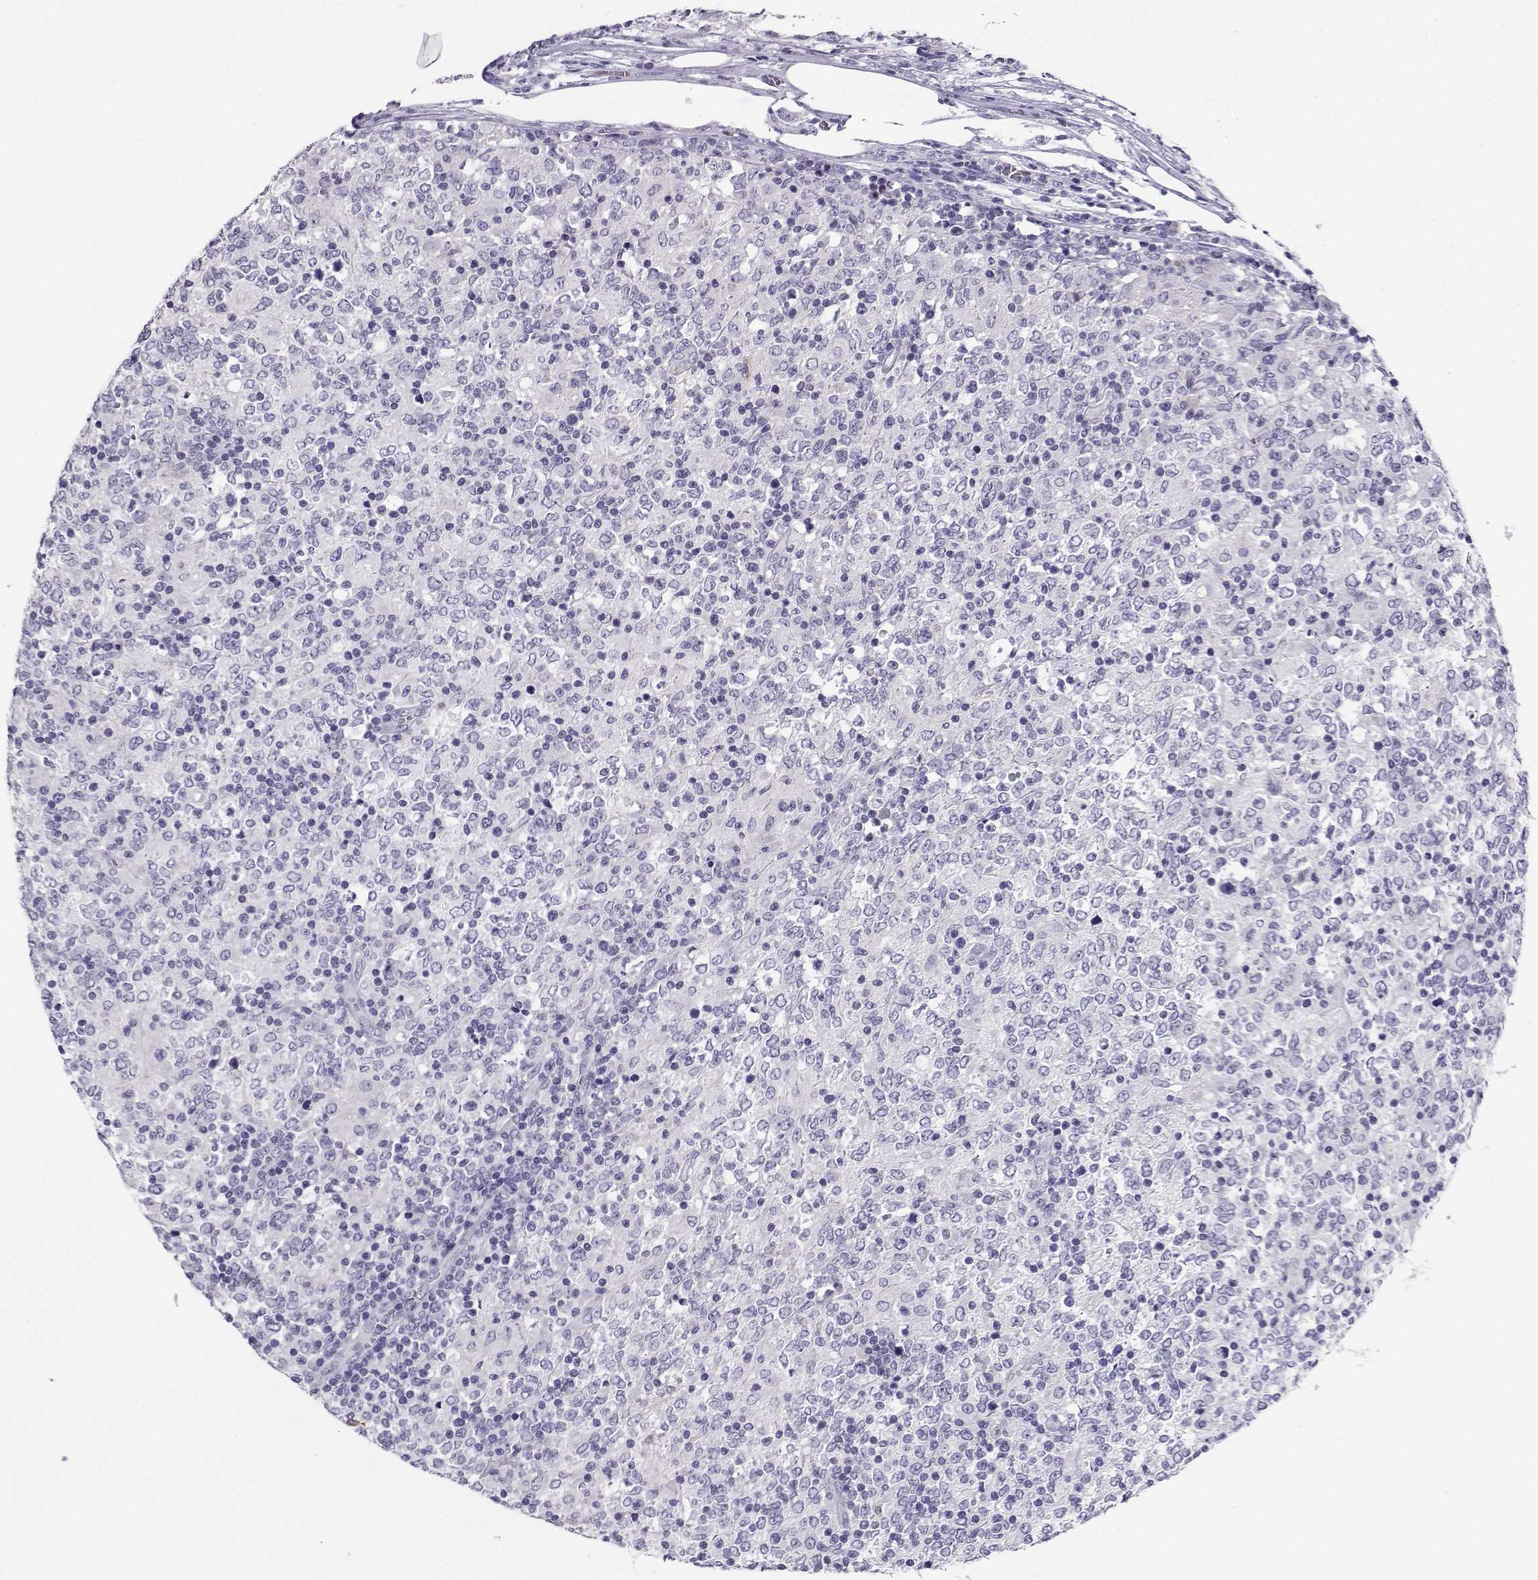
{"staining": {"intensity": "negative", "quantity": "none", "location": "none"}, "tissue": "lymphoma", "cell_type": "Tumor cells", "image_type": "cancer", "snomed": [{"axis": "morphology", "description": "Malignant lymphoma, non-Hodgkin's type, High grade"}, {"axis": "topography", "description": "Lymph node"}], "caption": "High-grade malignant lymphoma, non-Hodgkin's type was stained to show a protein in brown. There is no significant expression in tumor cells.", "gene": "LINGO1", "patient": {"sex": "female", "age": 84}}